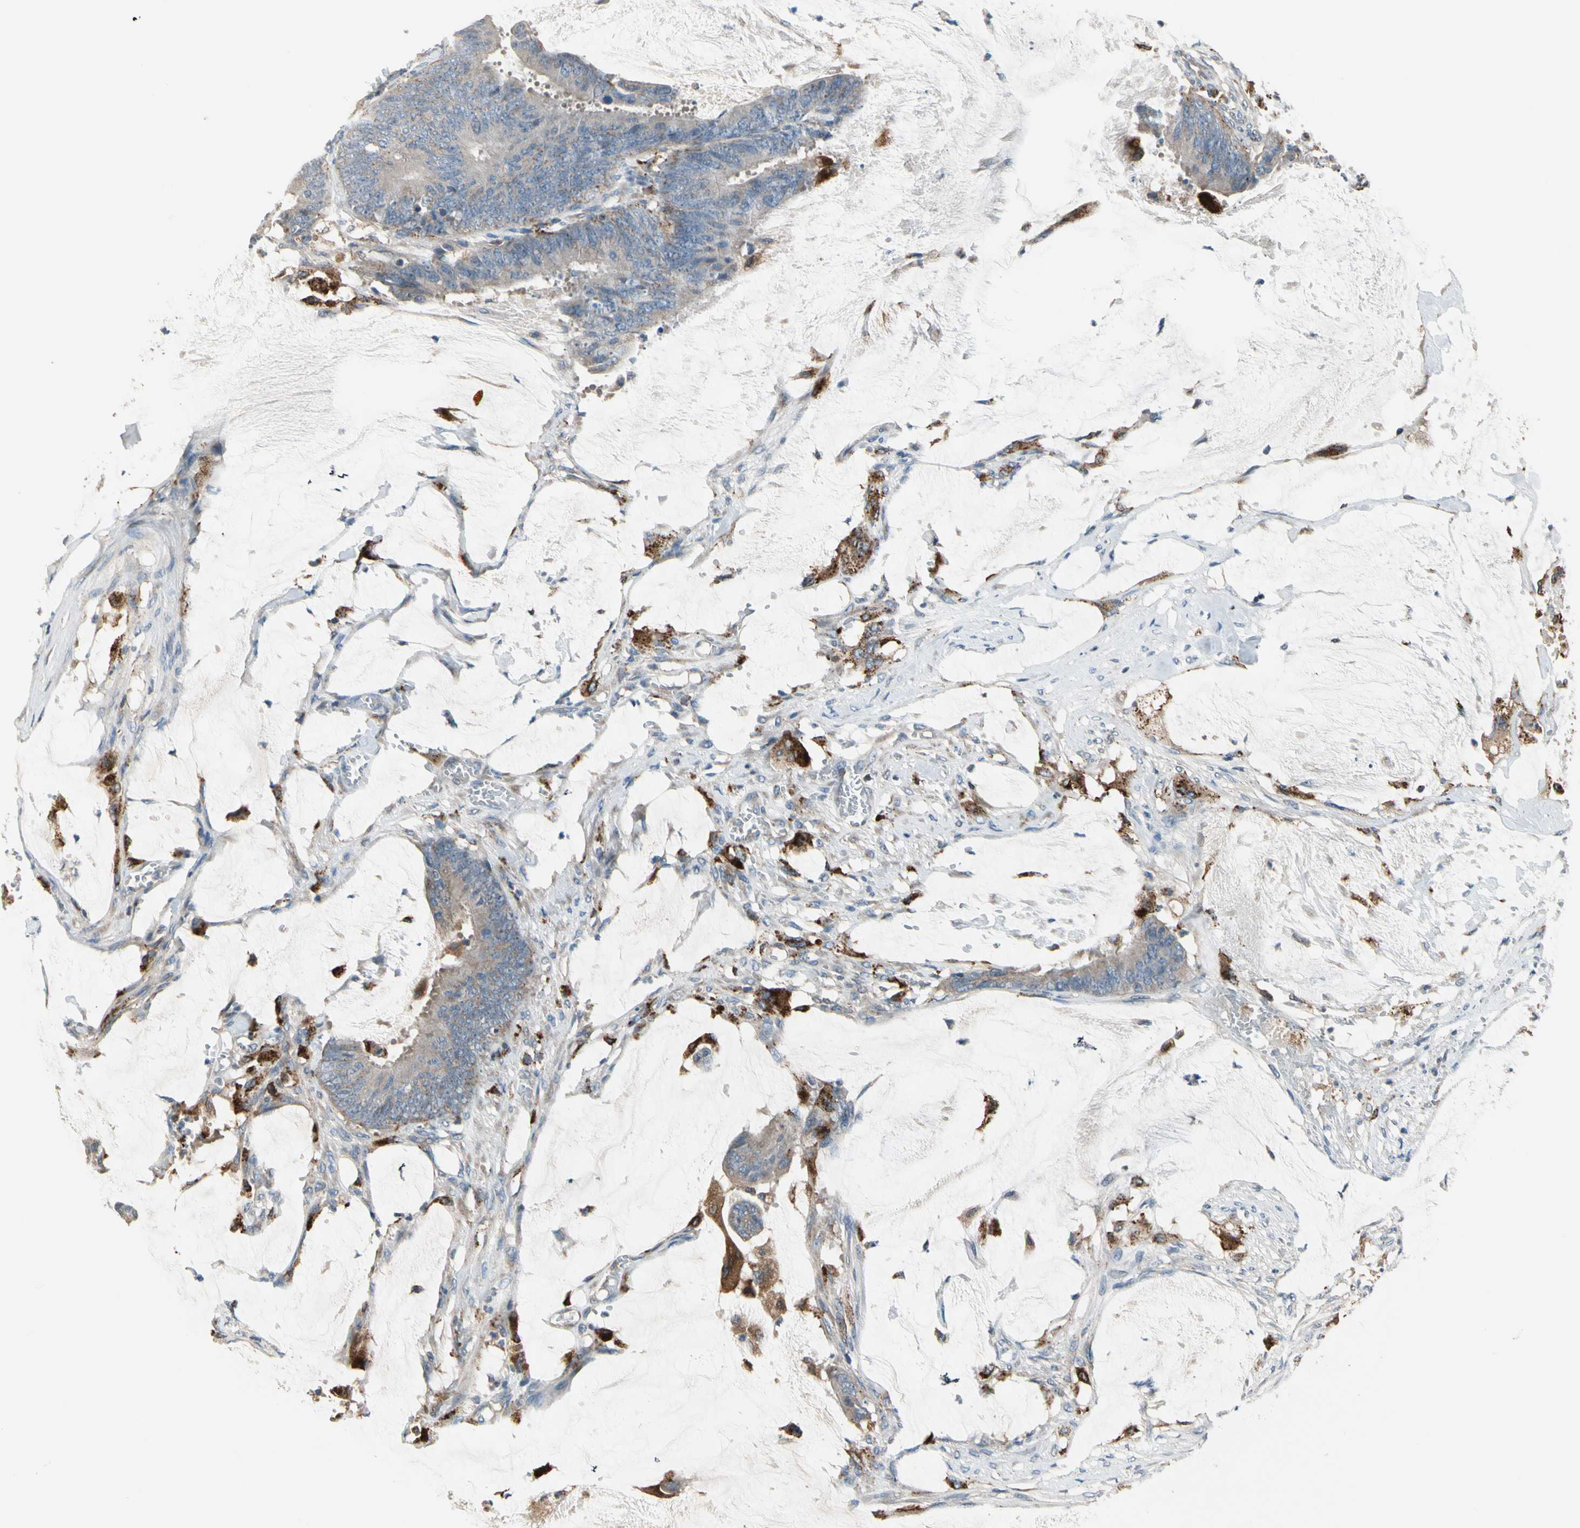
{"staining": {"intensity": "weak", "quantity": "<25%", "location": "cytoplasmic/membranous"}, "tissue": "colorectal cancer", "cell_type": "Tumor cells", "image_type": "cancer", "snomed": [{"axis": "morphology", "description": "Adenocarcinoma, NOS"}, {"axis": "topography", "description": "Rectum"}], "caption": "Human colorectal cancer stained for a protein using IHC reveals no expression in tumor cells.", "gene": "GM2A", "patient": {"sex": "female", "age": 66}}